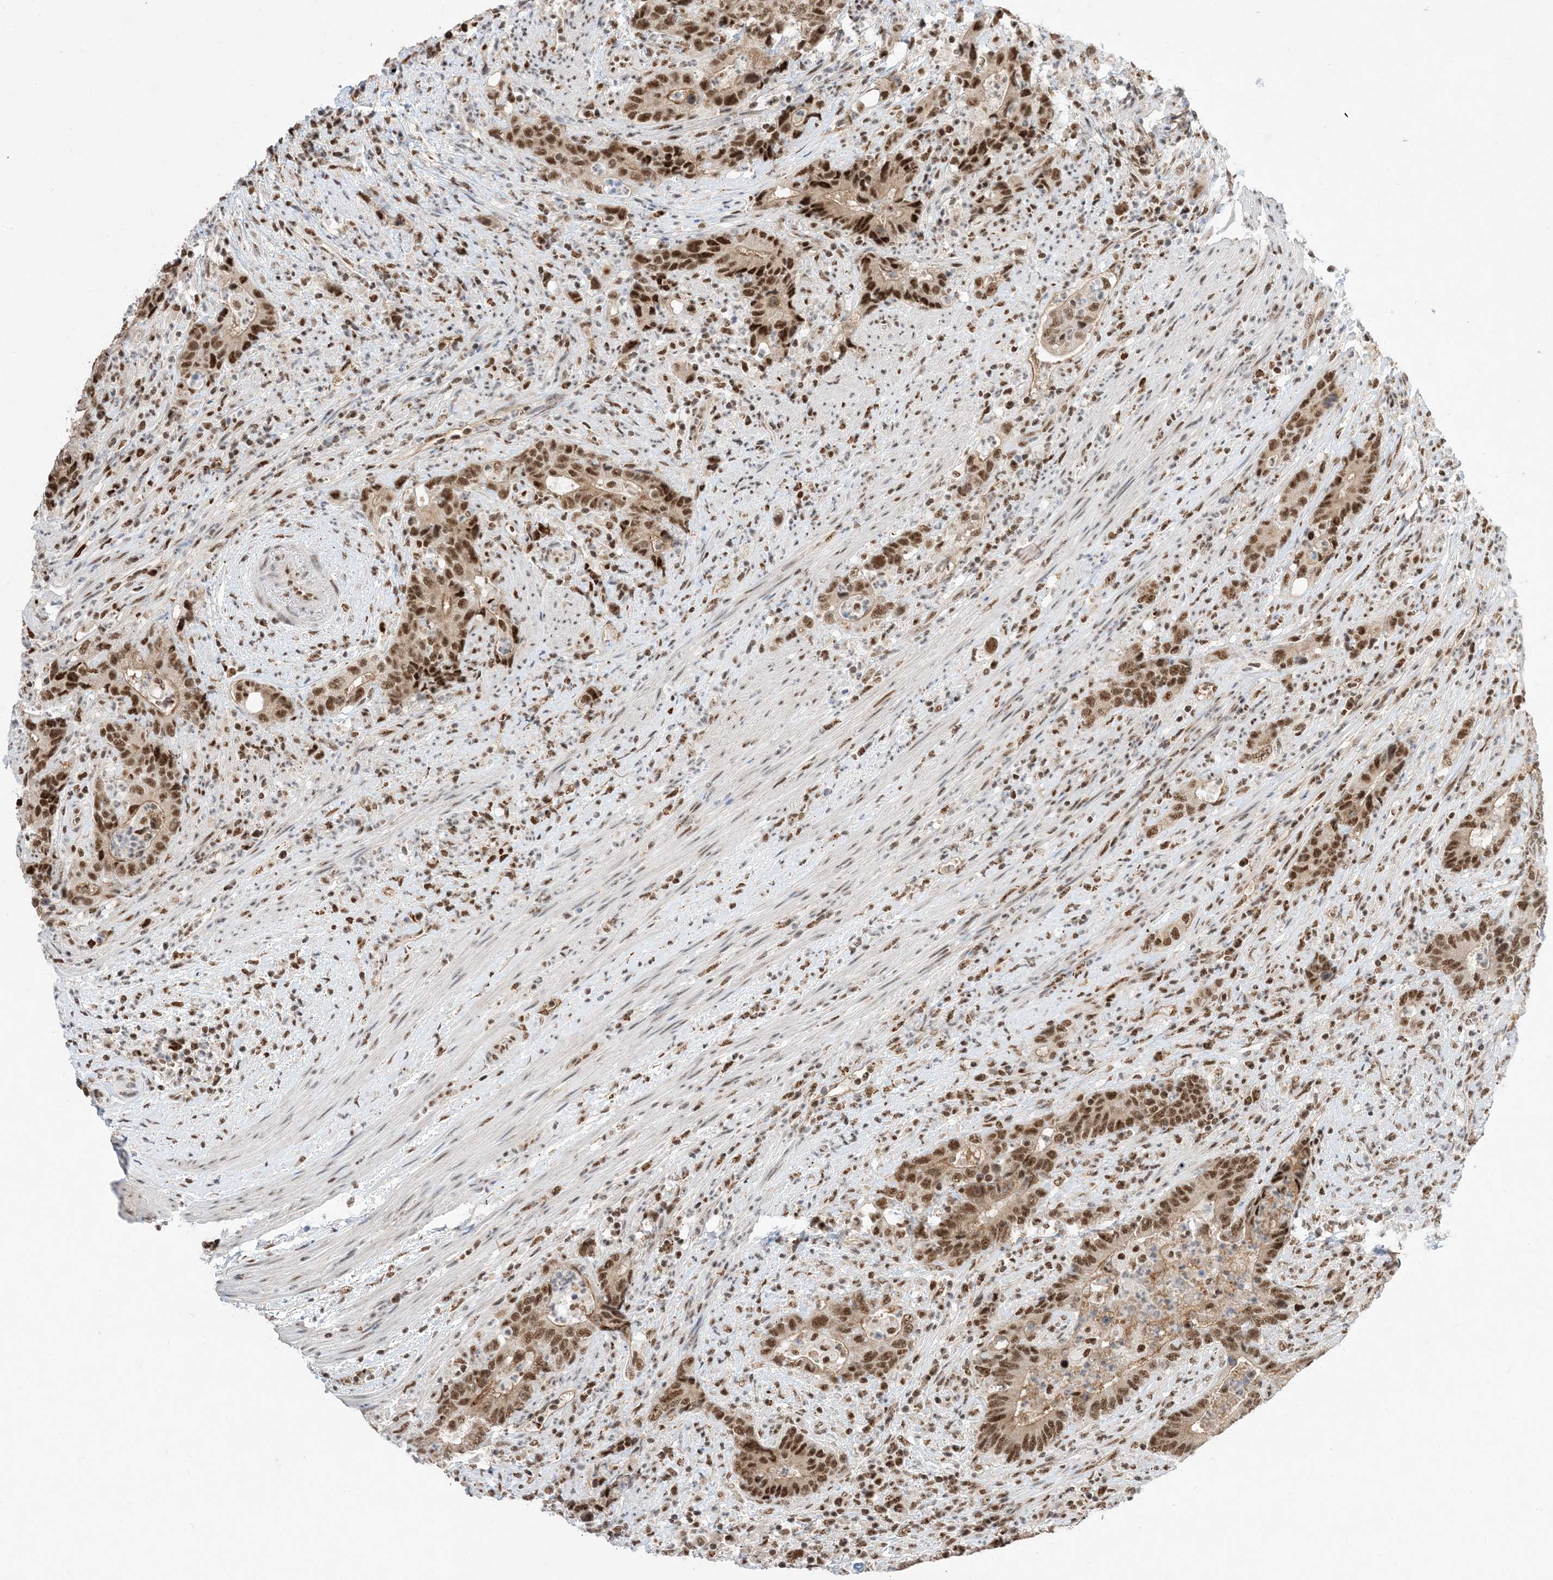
{"staining": {"intensity": "strong", "quantity": ">75%", "location": "nuclear"}, "tissue": "colorectal cancer", "cell_type": "Tumor cells", "image_type": "cancer", "snomed": [{"axis": "morphology", "description": "Adenocarcinoma, NOS"}, {"axis": "topography", "description": "Colon"}], "caption": "The immunohistochemical stain labels strong nuclear staining in tumor cells of colorectal adenocarcinoma tissue.", "gene": "SF3A3", "patient": {"sex": "female", "age": 75}}